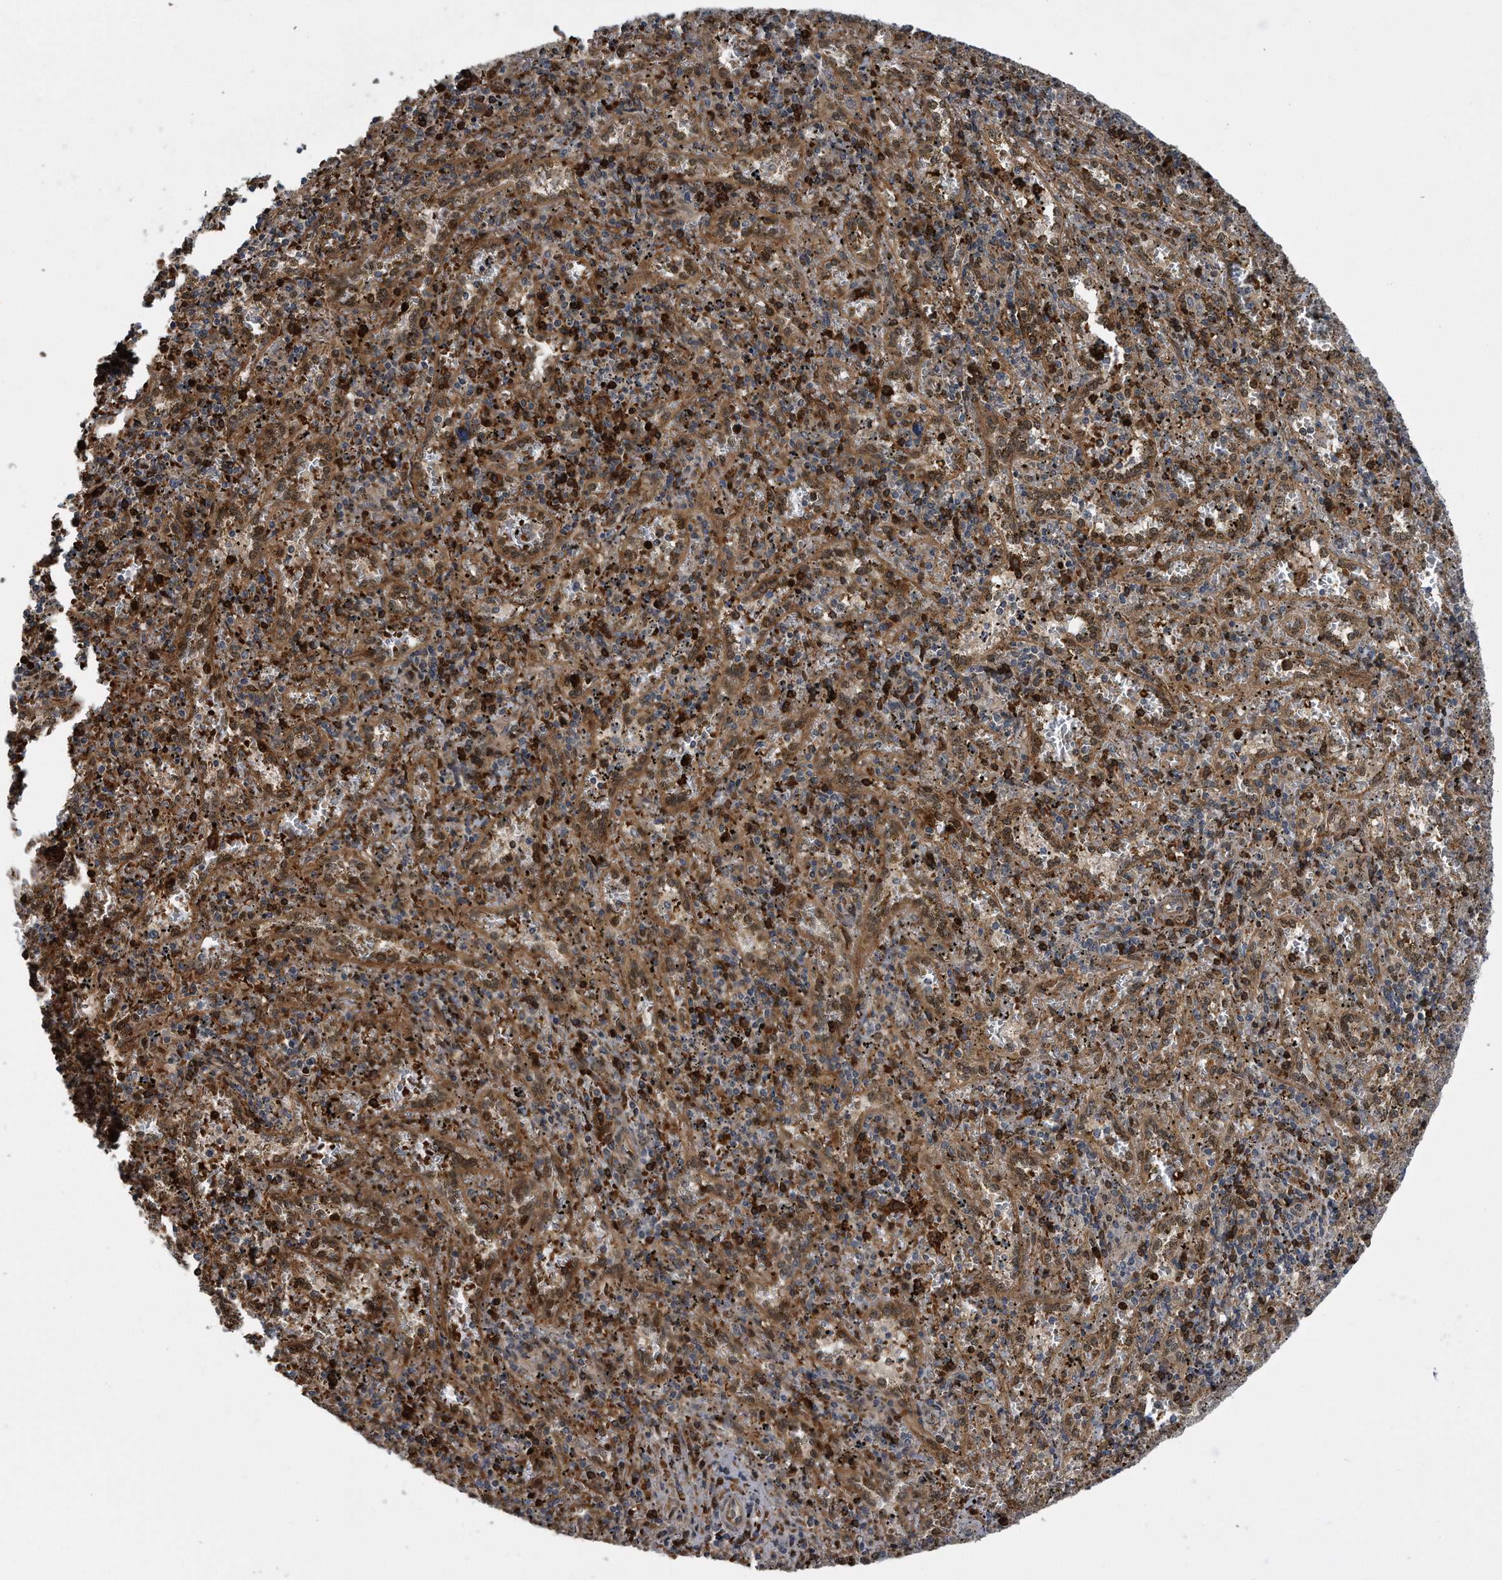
{"staining": {"intensity": "strong", "quantity": "25%-75%", "location": "cytoplasmic/membranous,nuclear"}, "tissue": "spleen", "cell_type": "Cells in red pulp", "image_type": "normal", "snomed": [{"axis": "morphology", "description": "Normal tissue, NOS"}, {"axis": "topography", "description": "Spleen"}], "caption": "Spleen stained for a protein (brown) shows strong cytoplasmic/membranous,nuclear positive staining in about 25%-75% of cells in red pulp.", "gene": "ZNF79", "patient": {"sex": "male", "age": 11}}